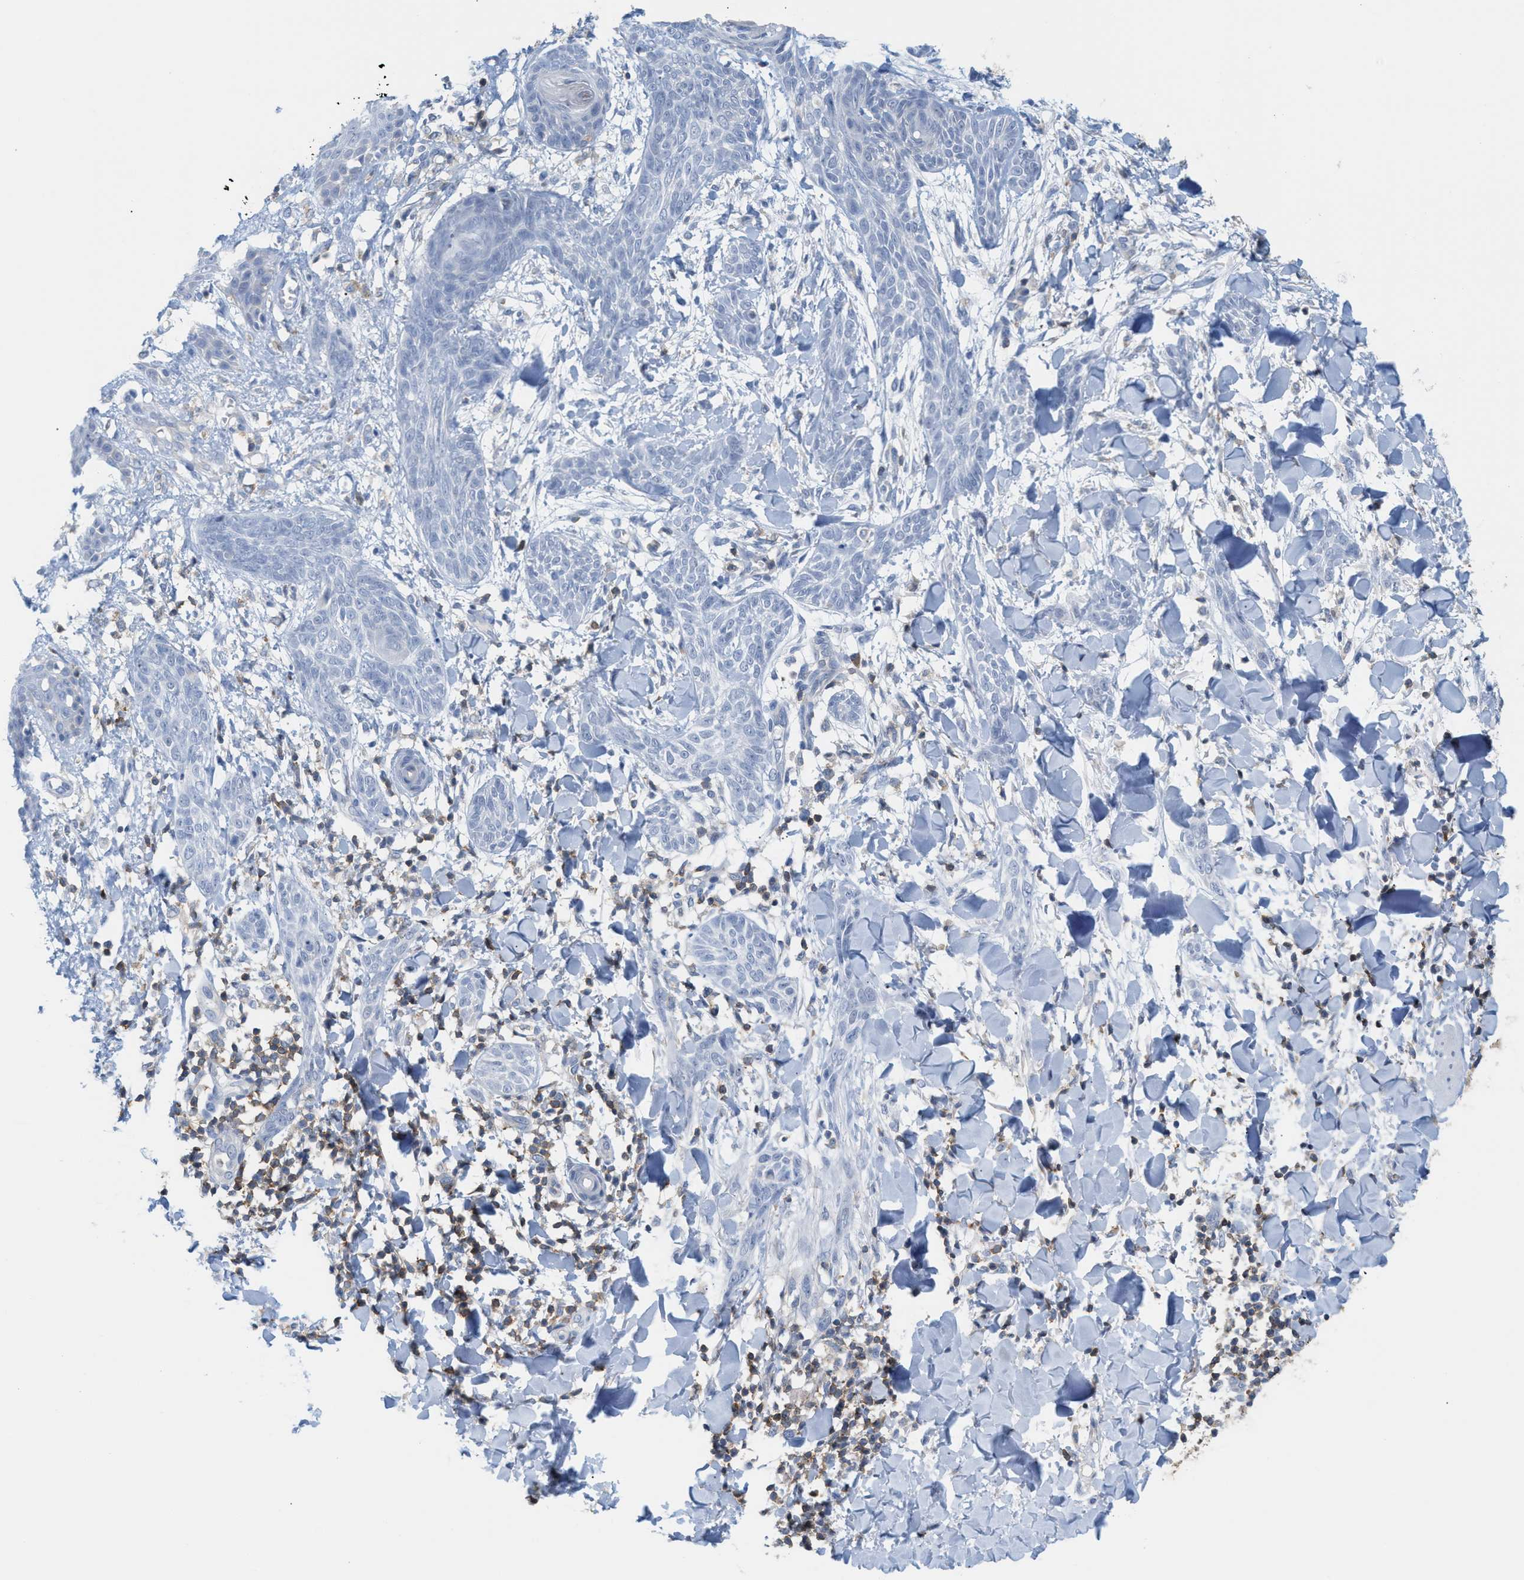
{"staining": {"intensity": "negative", "quantity": "none", "location": "none"}, "tissue": "skin cancer", "cell_type": "Tumor cells", "image_type": "cancer", "snomed": [{"axis": "morphology", "description": "Basal cell carcinoma"}, {"axis": "topography", "description": "Skin"}], "caption": "This is a micrograph of immunohistochemistry staining of skin cancer, which shows no expression in tumor cells. The staining was performed using DAB (3,3'-diaminobenzidine) to visualize the protein expression in brown, while the nuclei were stained in blue with hematoxylin (Magnification: 20x).", "gene": "IL16", "patient": {"sex": "female", "age": 59}}